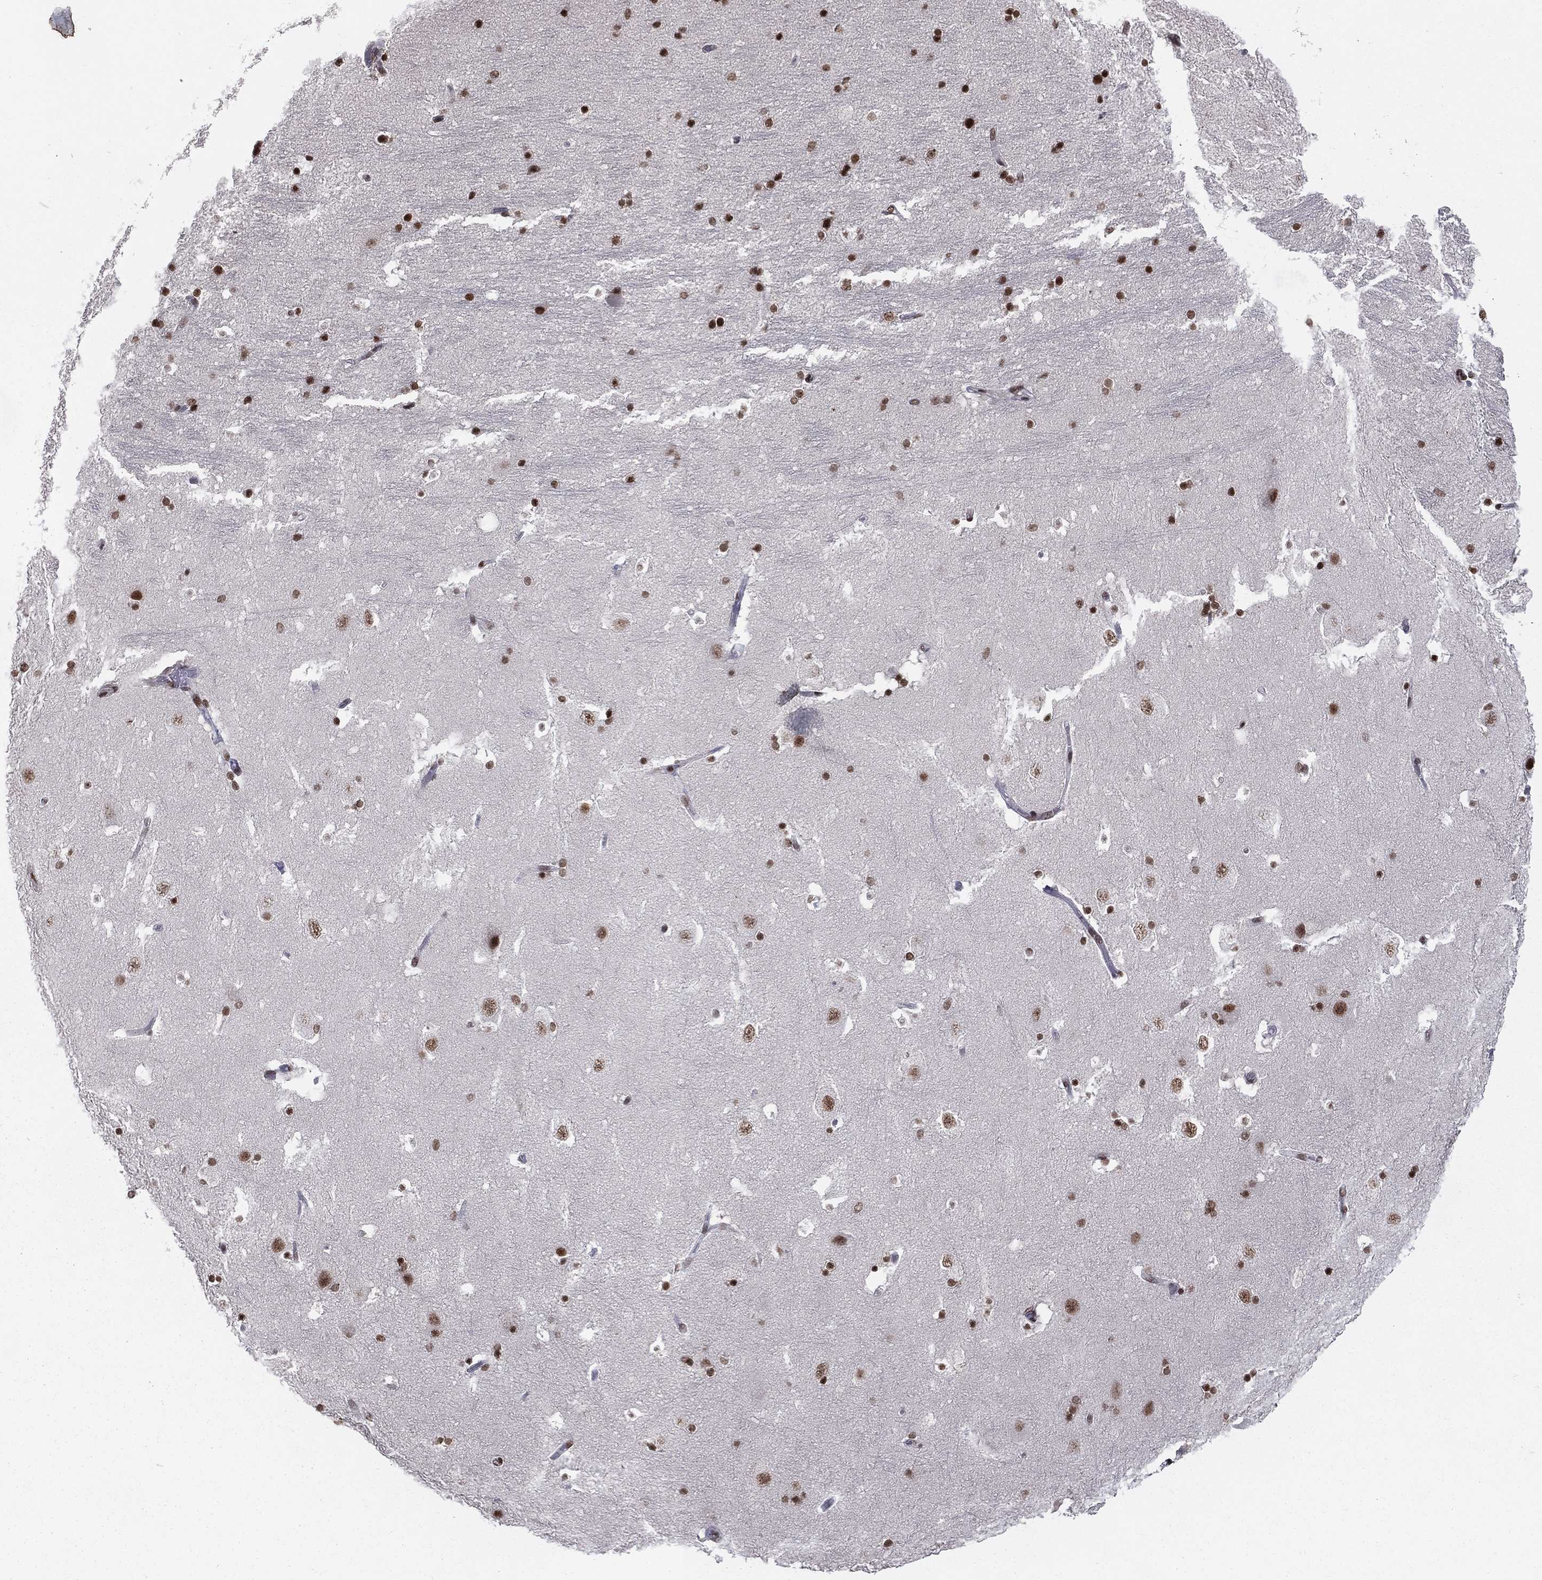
{"staining": {"intensity": "strong", "quantity": ">75%", "location": "nuclear"}, "tissue": "hippocampus", "cell_type": "Glial cells", "image_type": "normal", "snomed": [{"axis": "morphology", "description": "Normal tissue, NOS"}, {"axis": "topography", "description": "Hippocampus"}], "caption": "This photomicrograph shows IHC staining of unremarkable human hippocampus, with high strong nuclear positivity in about >75% of glial cells.", "gene": "RFX7", "patient": {"sex": "male", "age": 51}}